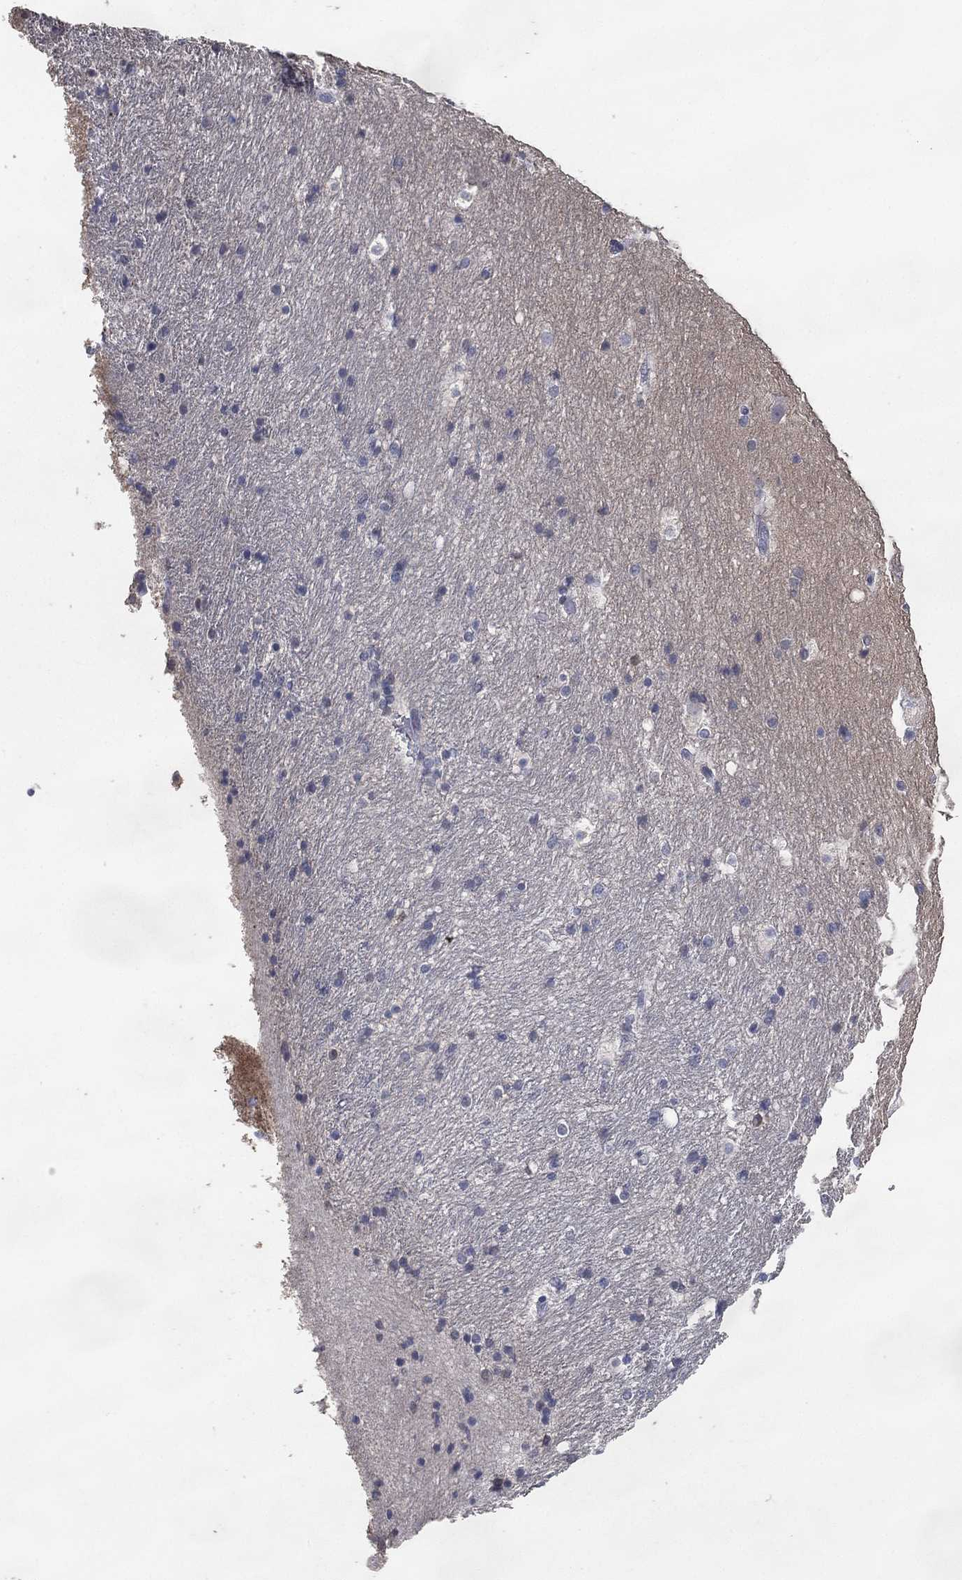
{"staining": {"intensity": "negative", "quantity": "none", "location": "none"}, "tissue": "hippocampus", "cell_type": "Glial cells", "image_type": "normal", "snomed": [{"axis": "morphology", "description": "Normal tissue, NOS"}, {"axis": "topography", "description": "Hippocampus"}], "caption": "Hippocampus stained for a protein using IHC displays no expression glial cells.", "gene": "DSG1", "patient": {"sex": "male", "age": 51}}